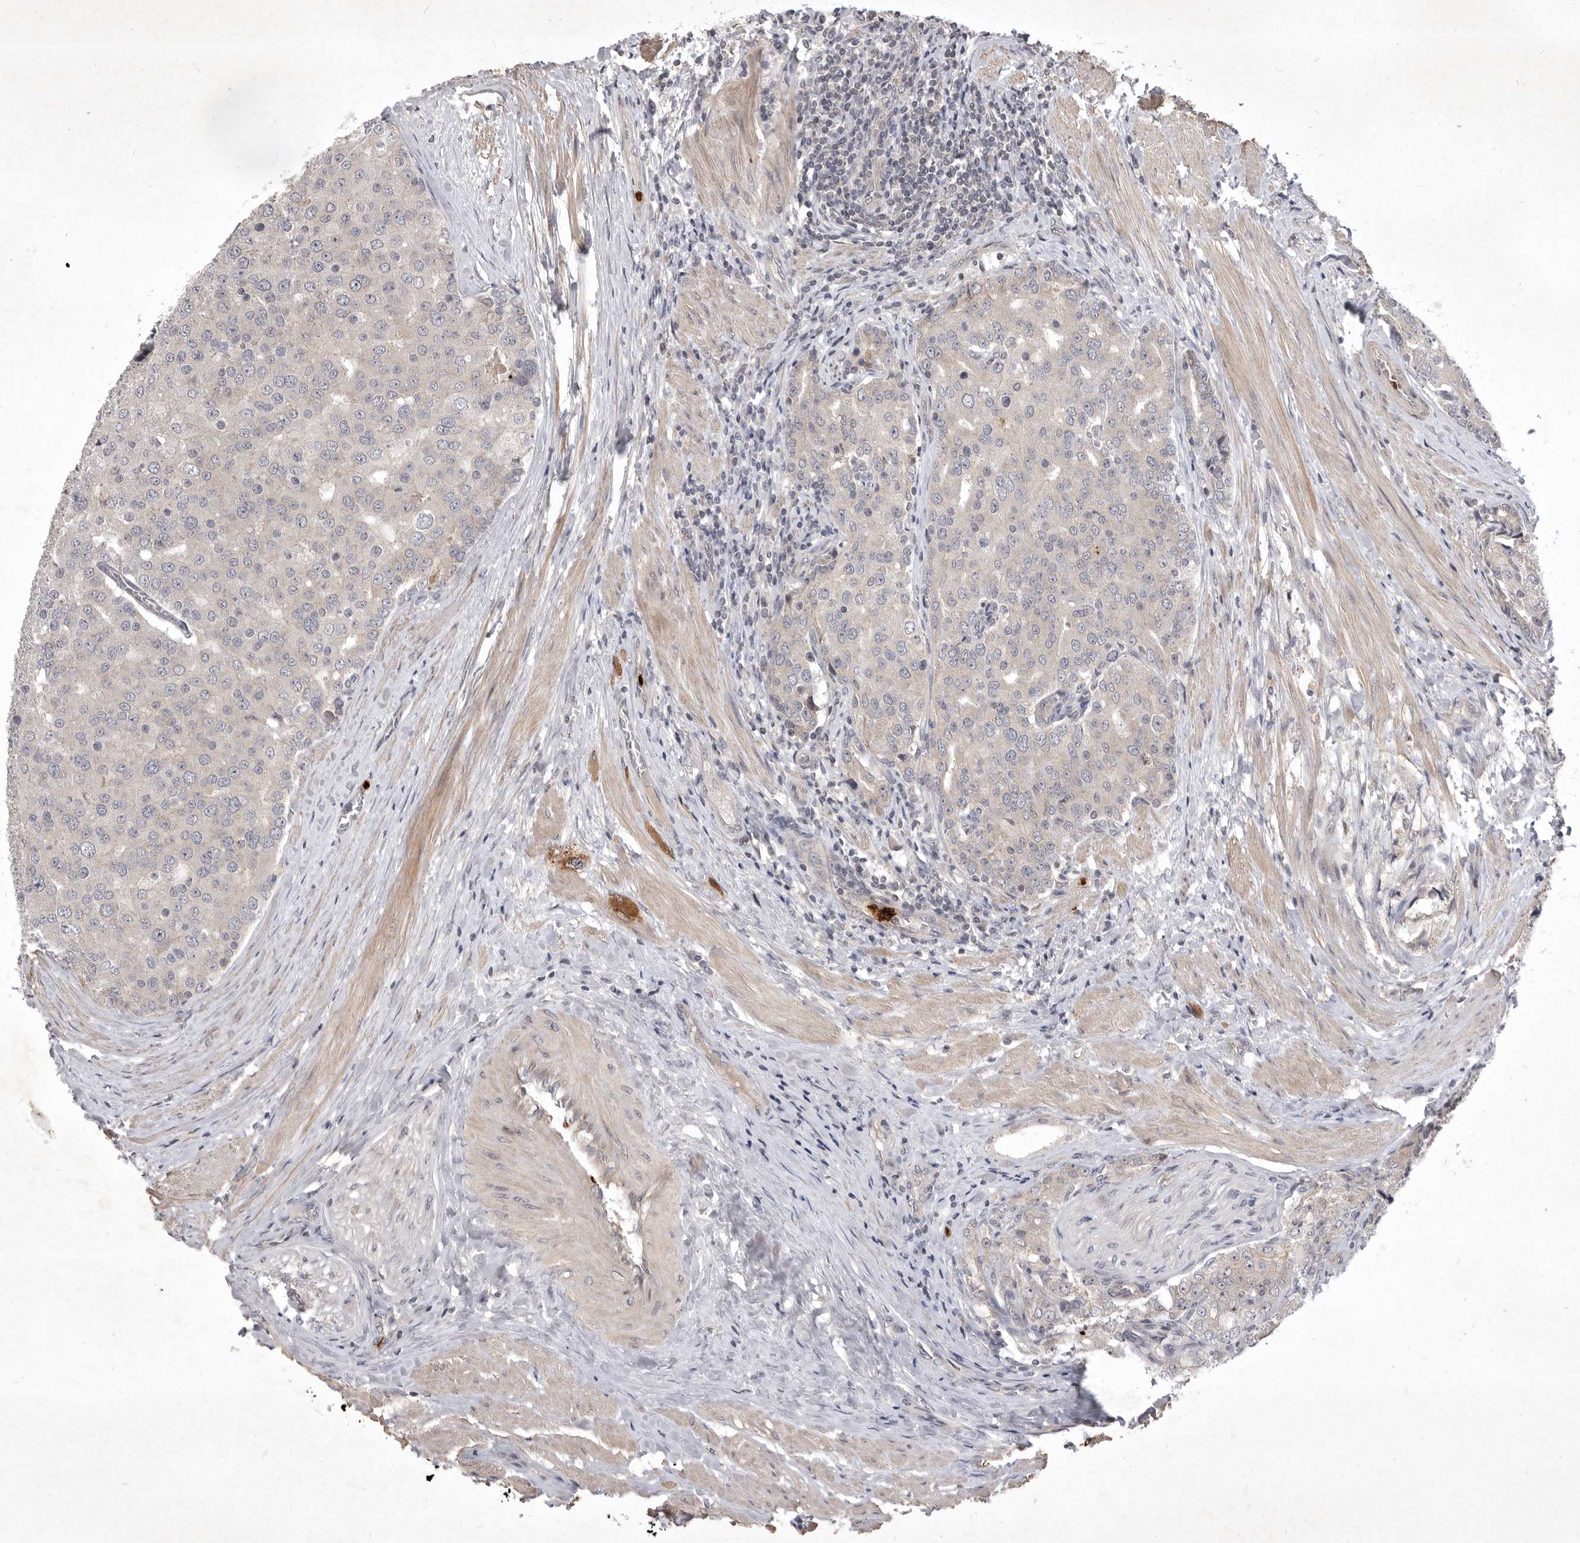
{"staining": {"intensity": "negative", "quantity": "none", "location": "none"}, "tissue": "prostate cancer", "cell_type": "Tumor cells", "image_type": "cancer", "snomed": [{"axis": "morphology", "description": "Adenocarcinoma, High grade"}, {"axis": "topography", "description": "Prostate"}], "caption": "Immunohistochemistry of high-grade adenocarcinoma (prostate) reveals no staining in tumor cells. (DAB immunohistochemistry (IHC), high magnification).", "gene": "UBE3D", "patient": {"sex": "male", "age": 50}}